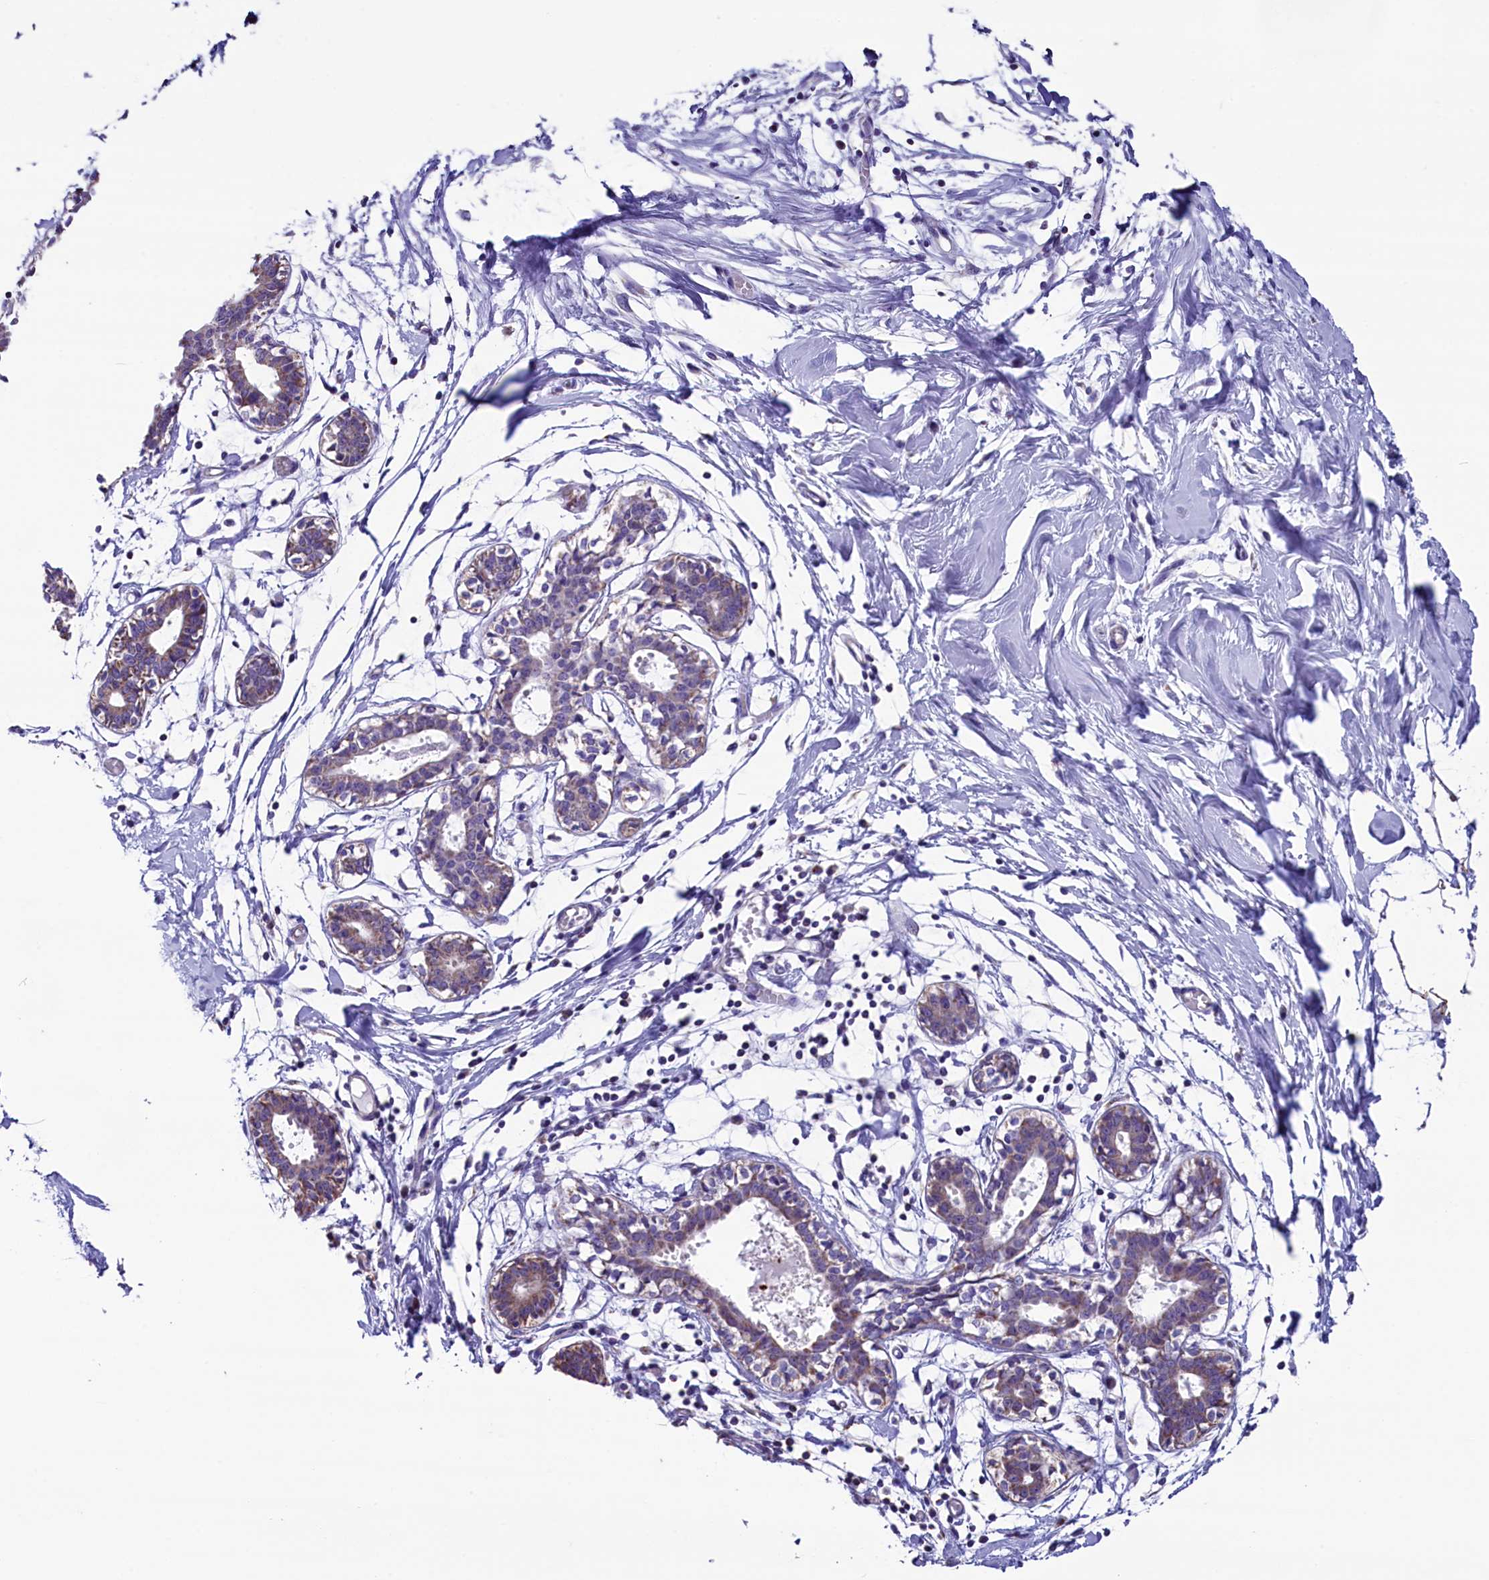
{"staining": {"intensity": "negative", "quantity": "none", "location": "none"}, "tissue": "breast", "cell_type": "Adipocytes", "image_type": "normal", "snomed": [{"axis": "morphology", "description": "Normal tissue, NOS"}, {"axis": "topography", "description": "Breast"}], "caption": "Unremarkable breast was stained to show a protein in brown. There is no significant positivity in adipocytes. (DAB (3,3'-diaminobenzidine) IHC, high magnification).", "gene": "SCD5", "patient": {"sex": "female", "age": 27}}